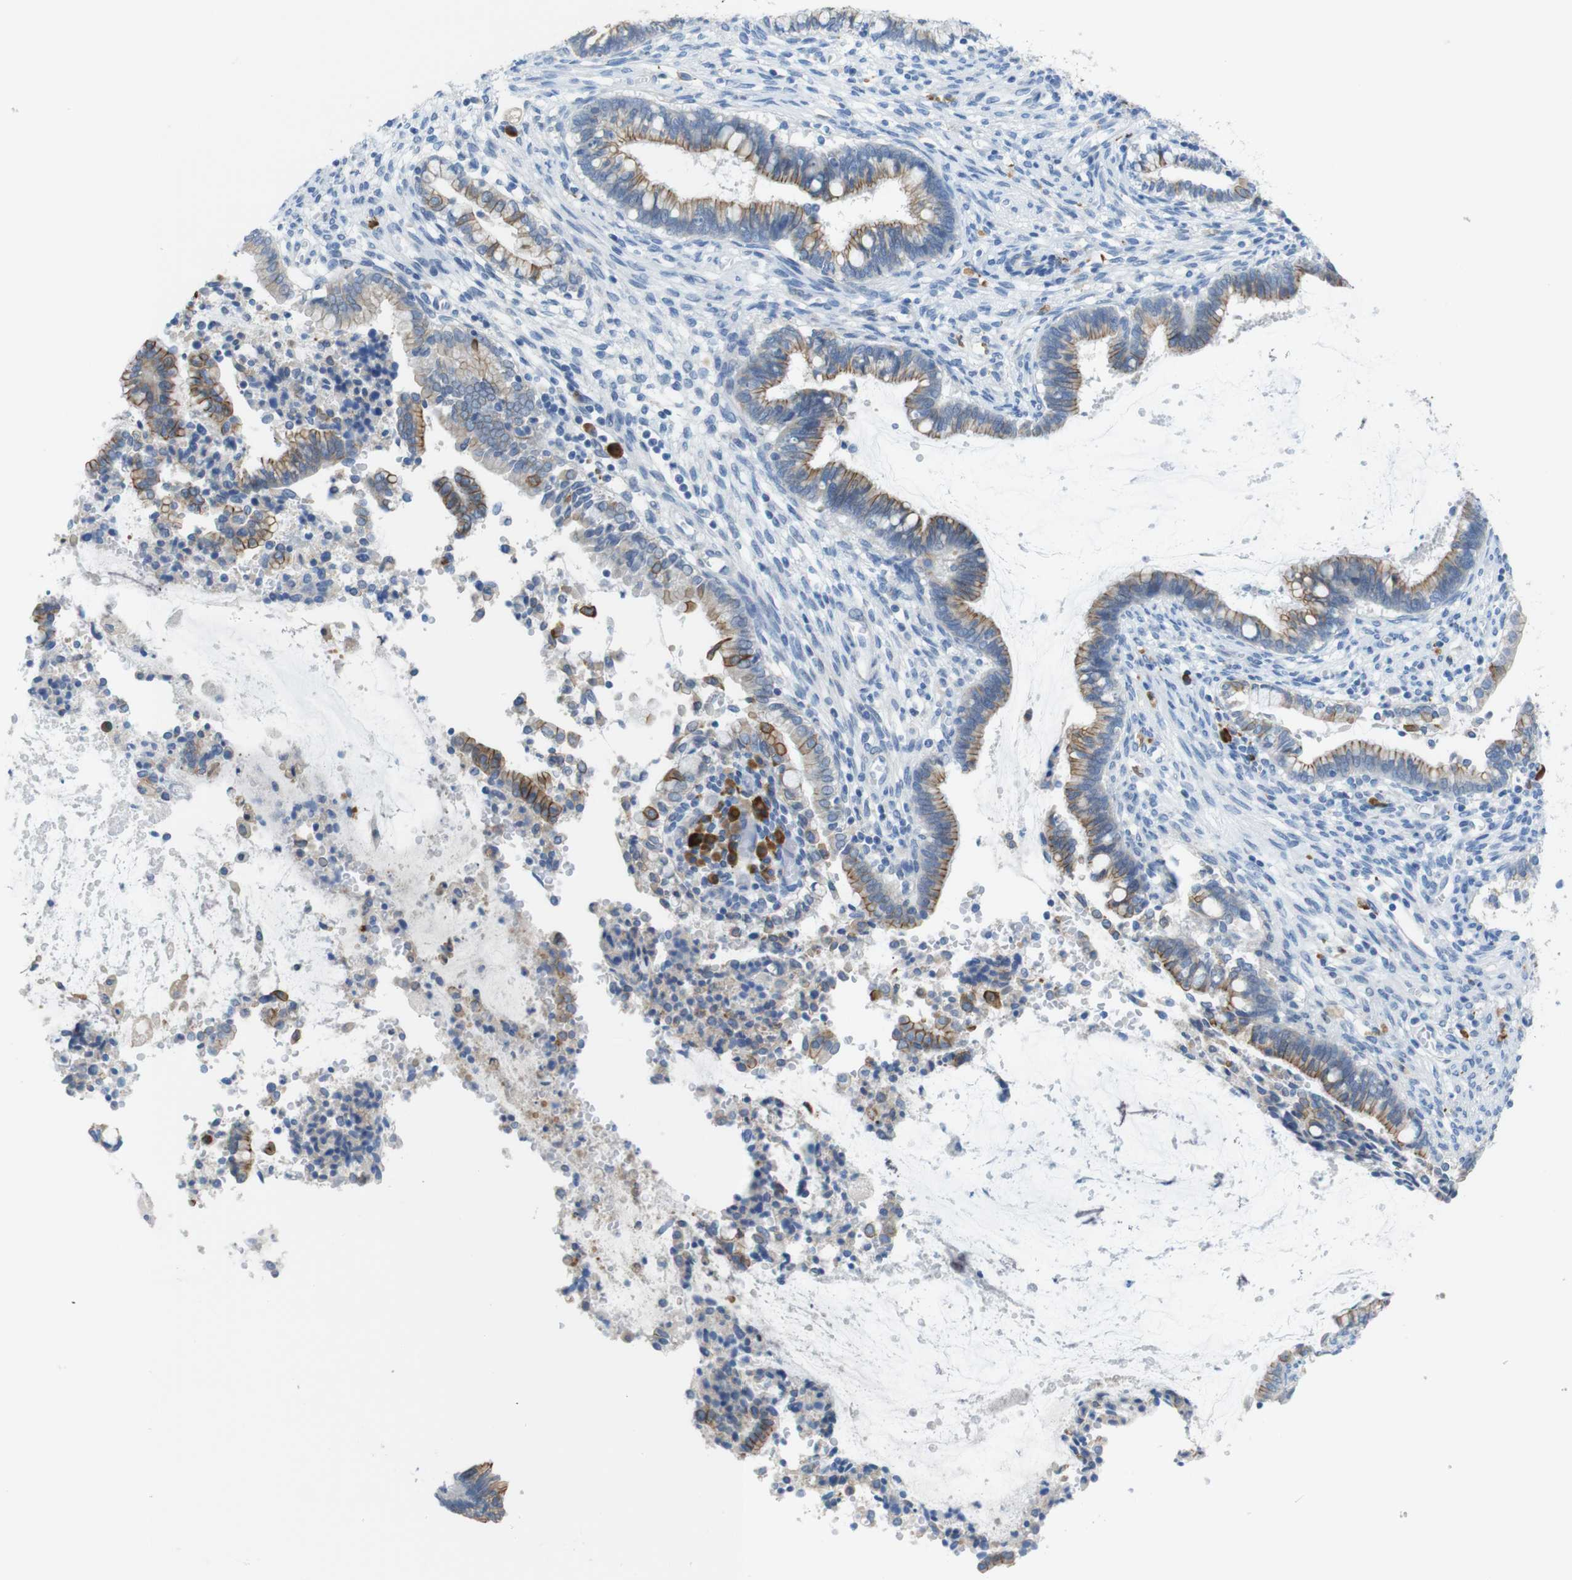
{"staining": {"intensity": "moderate", "quantity": "25%-75%", "location": "cytoplasmic/membranous"}, "tissue": "cervical cancer", "cell_type": "Tumor cells", "image_type": "cancer", "snomed": [{"axis": "morphology", "description": "Adenocarcinoma, NOS"}, {"axis": "topography", "description": "Cervix"}], "caption": "Brown immunohistochemical staining in human cervical adenocarcinoma displays moderate cytoplasmic/membranous staining in about 25%-75% of tumor cells. (DAB (3,3'-diaminobenzidine) IHC with brightfield microscopy, high magnification).", "gene": "CLMN", "patient": {"sex": "female", "age": 44}}